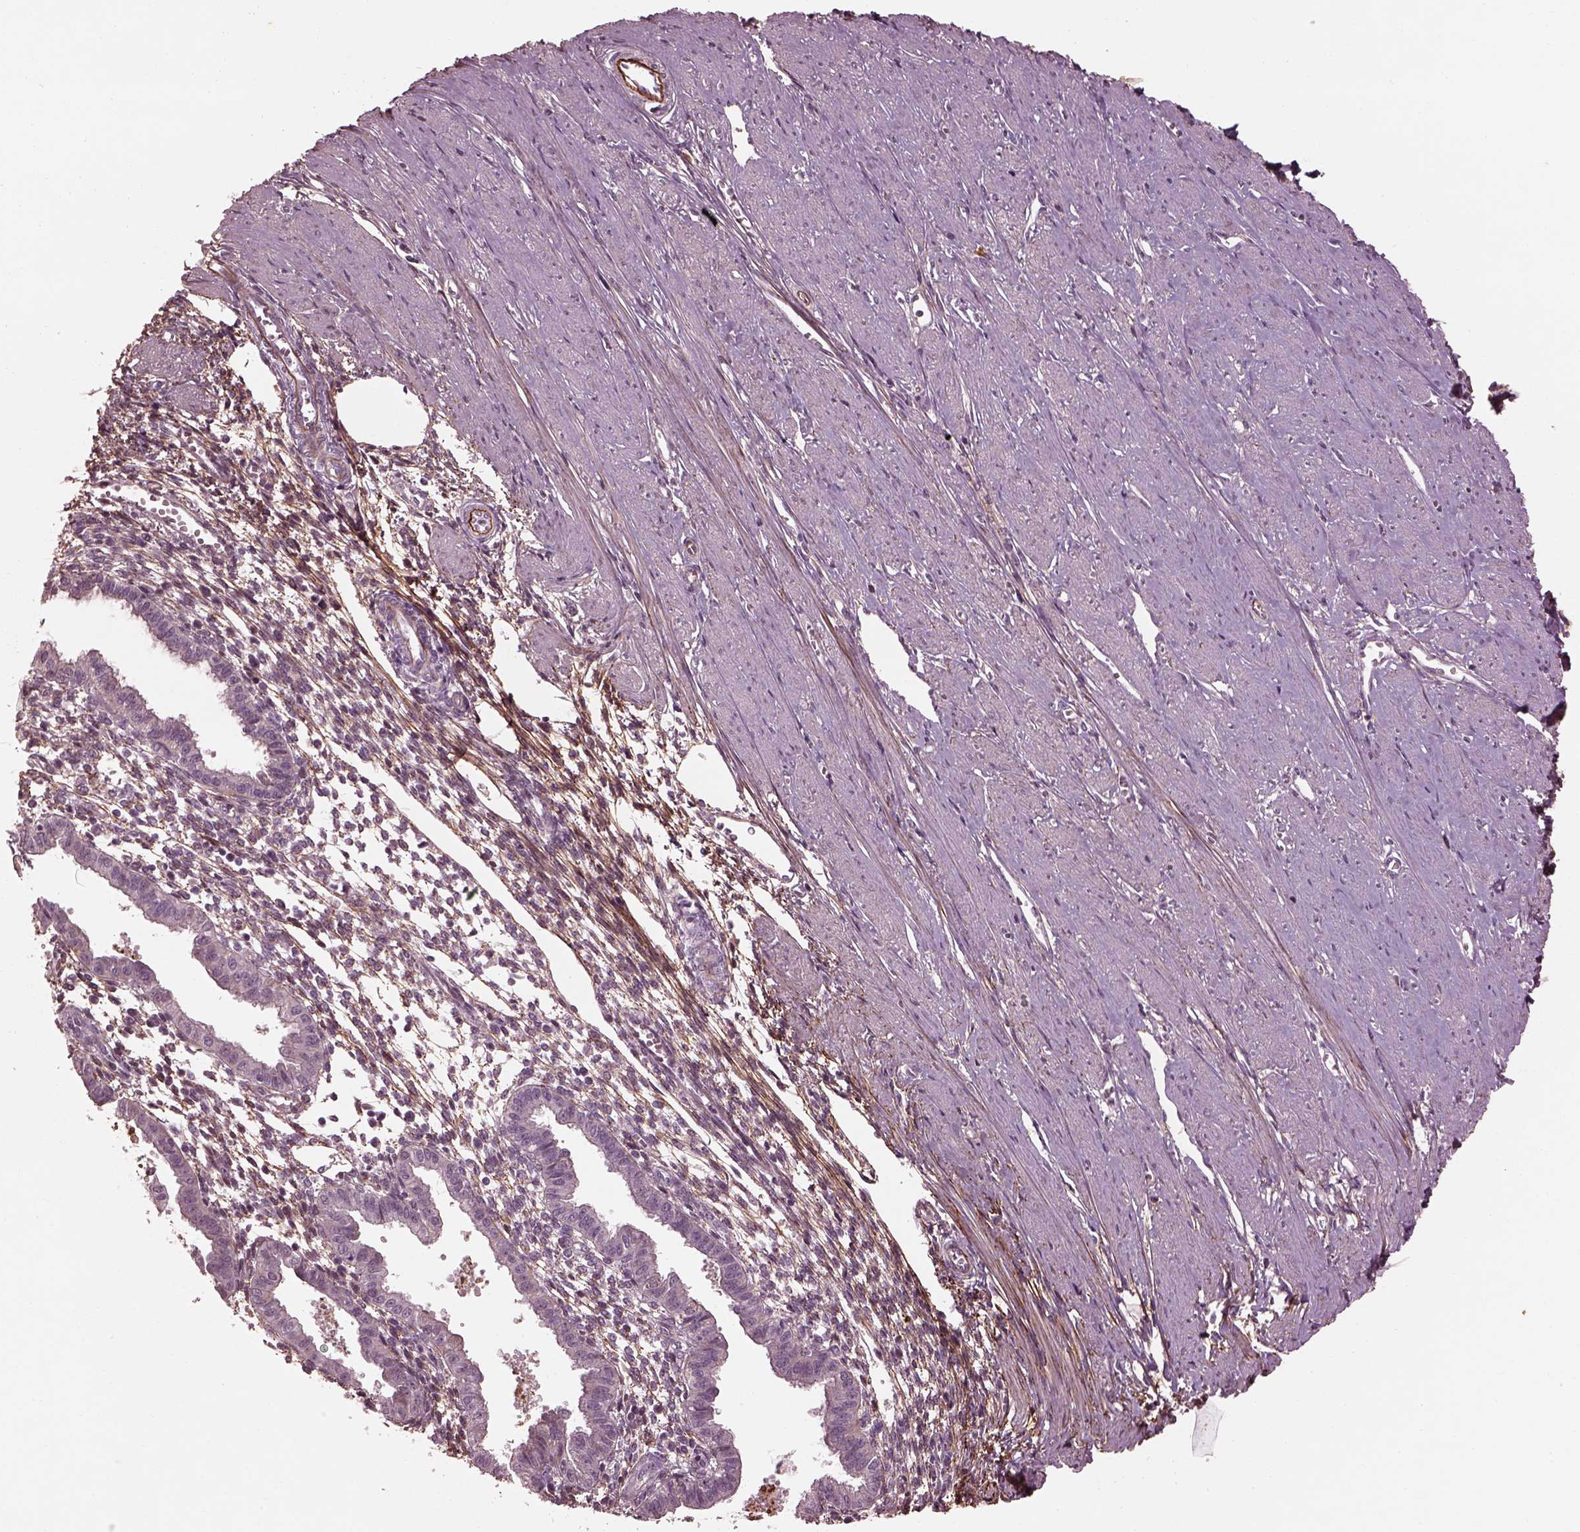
{"staining": {"intensity": "moderate", "quantity": "25%-75%", "location": "cytoplasmic/membranous"}, "tissue": "endometrium", "cell_type": "Cells in endometrial stroma", "image_type": "normal", "snomed": [{"axis": "morphology", "description": "Normal tissue, NOS"}, {"axis": "topography", "description": "Endometrium"}], "caption": "Human endometrium stained with a protein marker demonstrates moderate staining in cells in endometrial stroma.", "gene": "EFEMP1", "patient": {"sex": "female", "age": 37}}